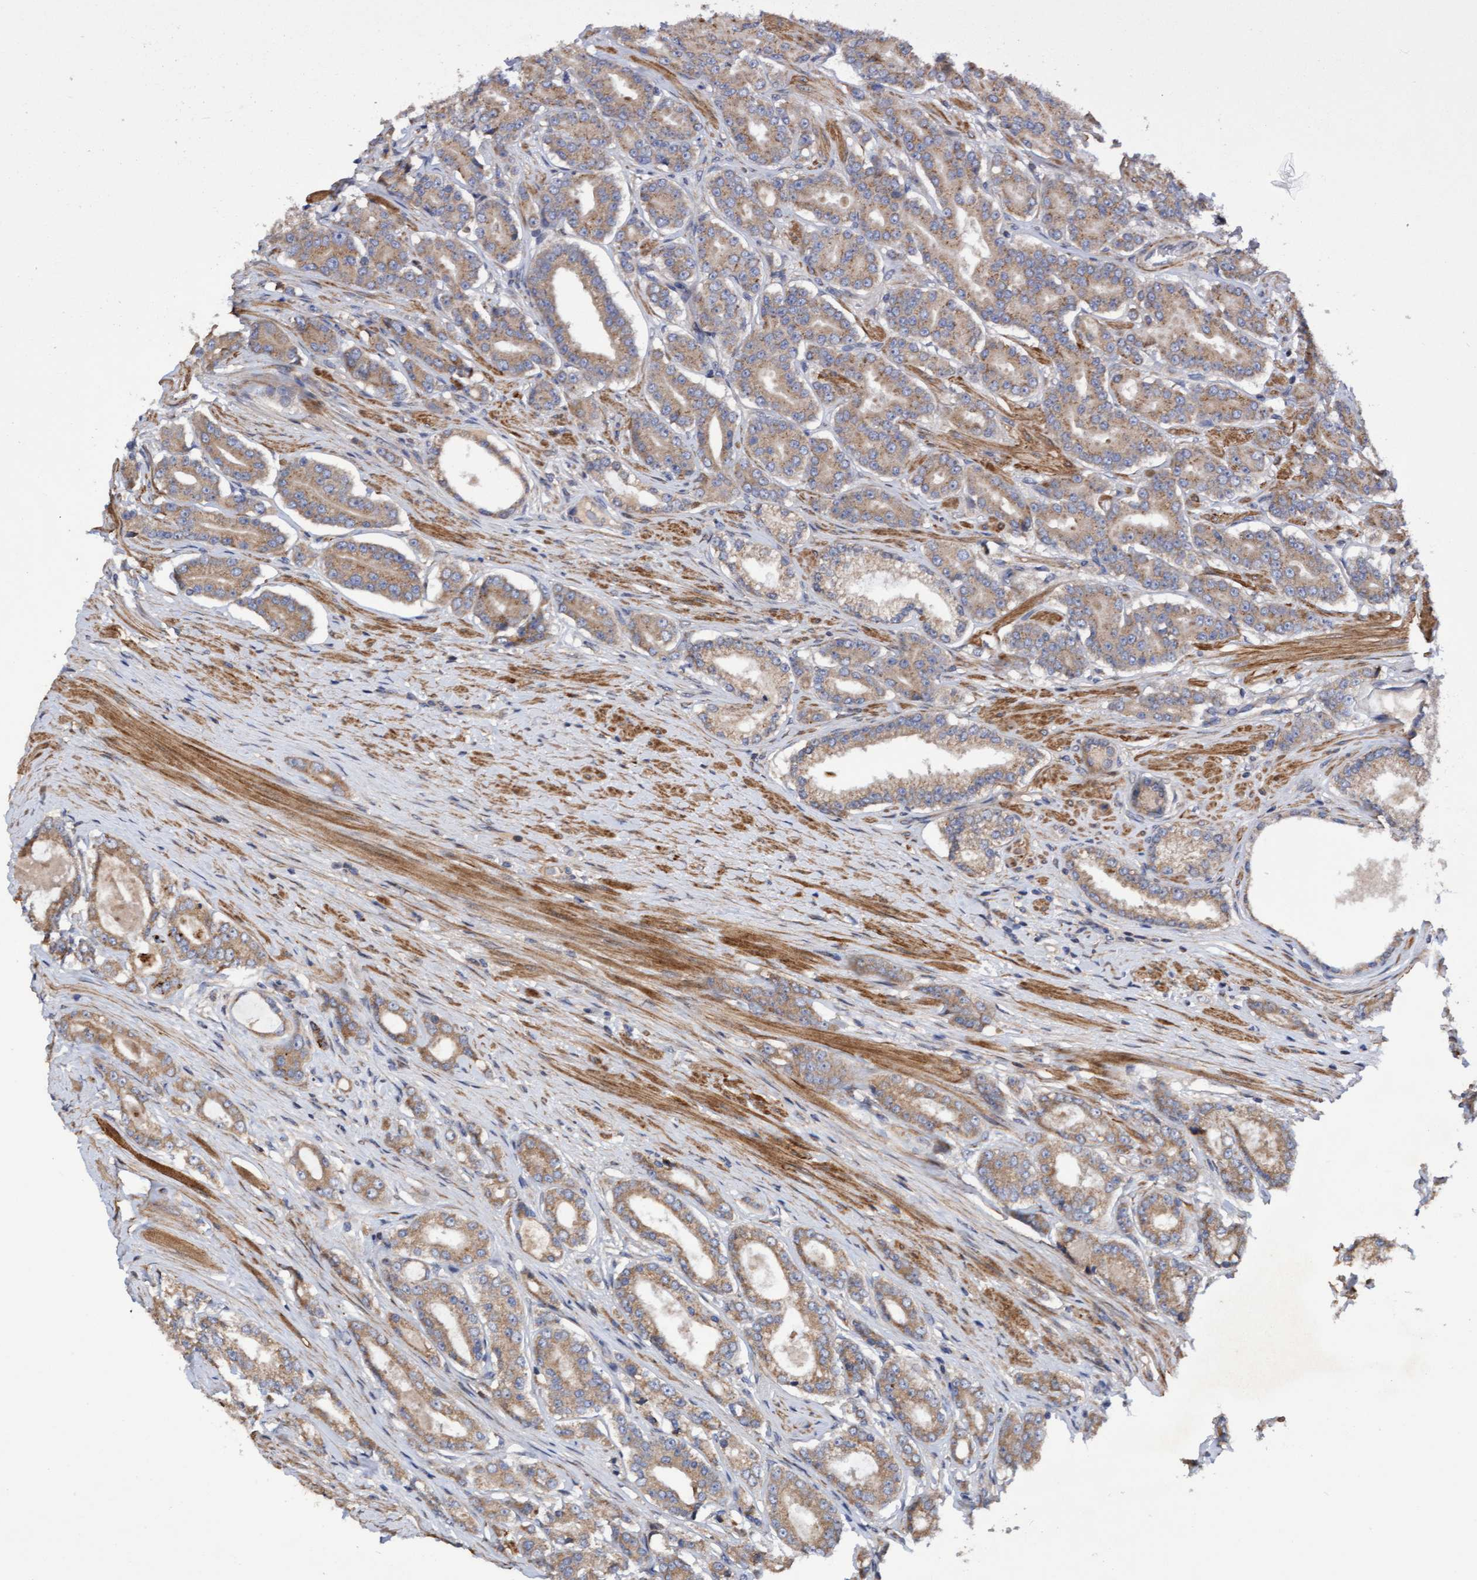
{"staining": {"intensity": "moderate", "quantity": ">75%", "location": "cytoplasmic/membranous"}, "tissue": "prostate cancer", "cell_type": "Tumor cells", "image_type": "cancer", "snomed": [{"axis": "morphology", "description": "Adenocarcinoma, High grade"}, {"axis": "topography", "description": "Prostate"}], "caption": "Adenocarcinoma (high-grade) (prostate) was stained to show a protein in brown. There is medium levels of moderate cytoplasmic/membranous staining in about >75% of tumor cells.", "gene": "ELP5", "patient": {"sex": "male", "age": 71}}